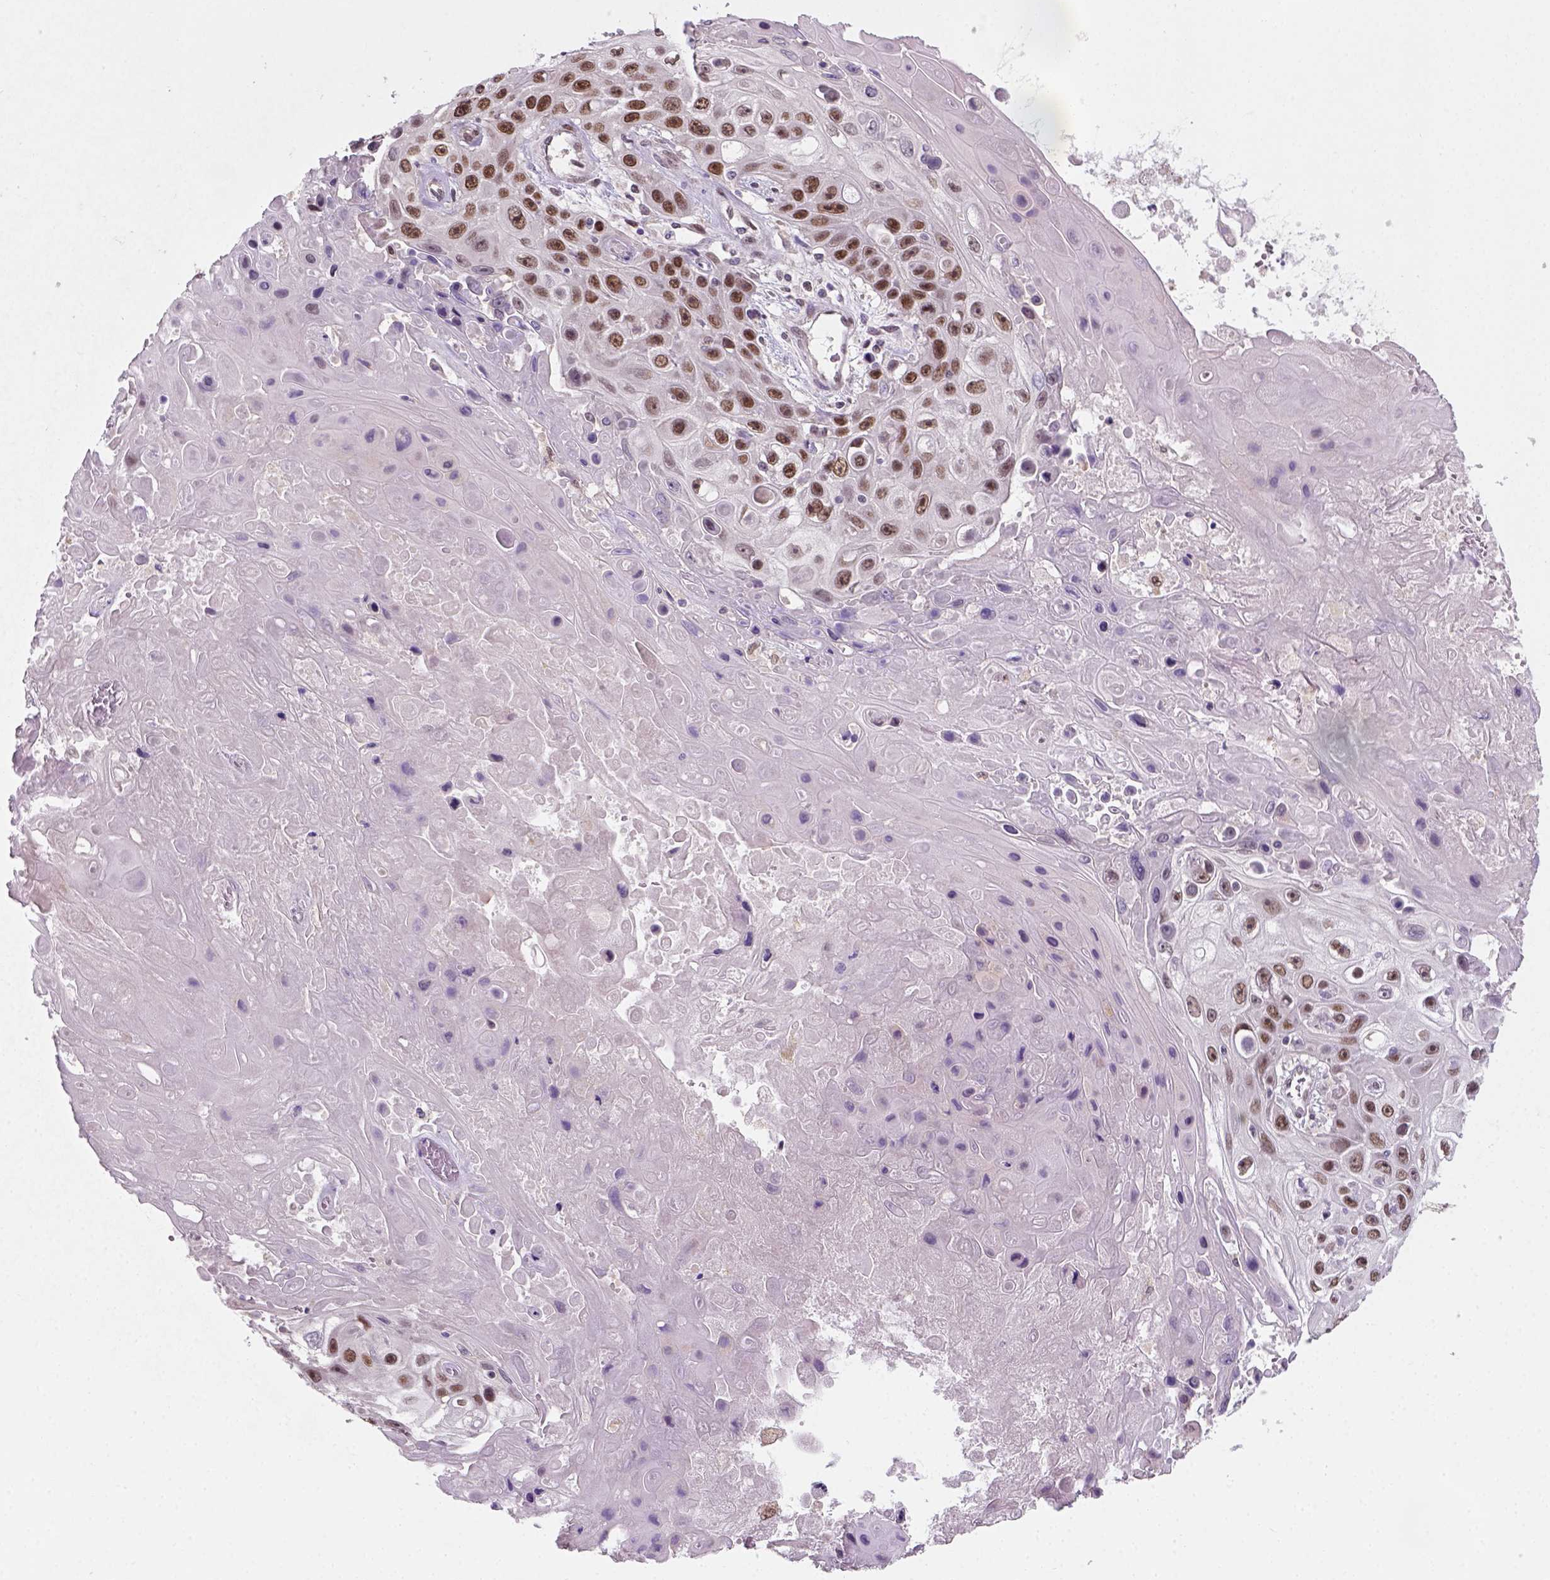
{"staining": {"intensity": "moderate", "quantity": ">75%", "location": "nuclear"}, "tissue": "skin cancer", "cell_type": "Tumor cells", "image_type": "cancer", "snomed": [{"axis": "morphology", "description": "Squamous cell carcinoma, NOS"}, {"axis": "topography", "description": "Skin"}], "caption": "Approximately >75% of tumor cells in skin cancer (squamous cell carcinoma) display moderate nuclear protein staining as visualized by brown immunohistochemical staining.", "gene": "C1orf112", "patient": {"sex": "male", "age": 82}}